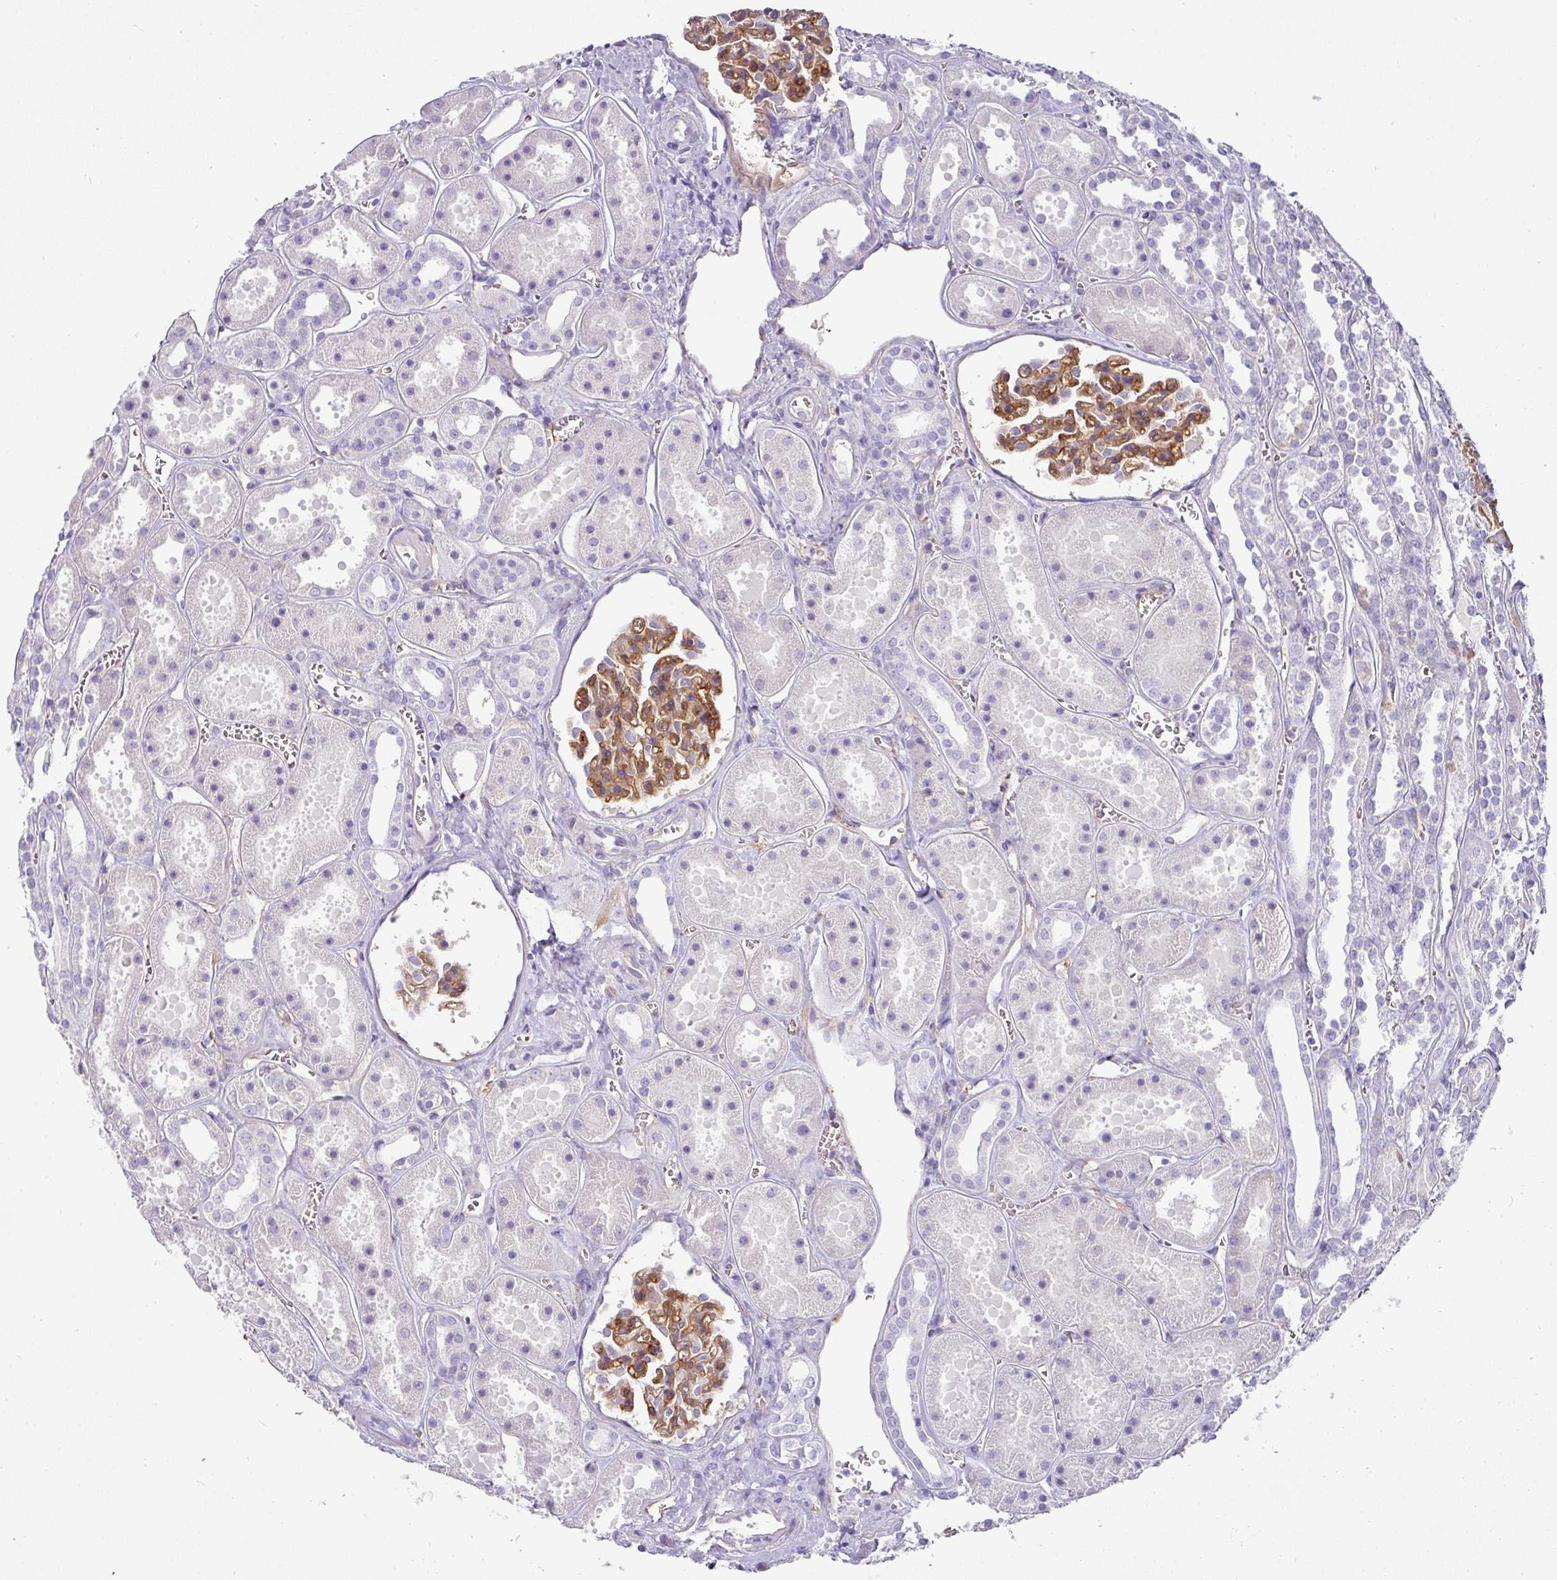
{"staining": {"intensity": "moderate", "quantity": ">75%", "location": "cytoplasmic/membranous"}, "tissue": "kidney", "cell_type": "Cells in glomeruli", "image_type": "normal", "snomed": [{"axis": "morphology", "description": "Normal tissue, NOS"}, {"axis": "topography", "description": "Kidney"}], "caption": "Immunohistochemical staining of benign kidney exhibits medium levels of moderate cytoplasmic/membranous expression in approximately >75% of cells in glomeruli. The protein of interest is stained brown, and the nuclei are stained in blue (DAB (3,3'-diaminobenzidine) IHC with brightfield microscopy, high magnification).", "gene": "OR52N1", "patient": {"sex": "female", "age": 41}}